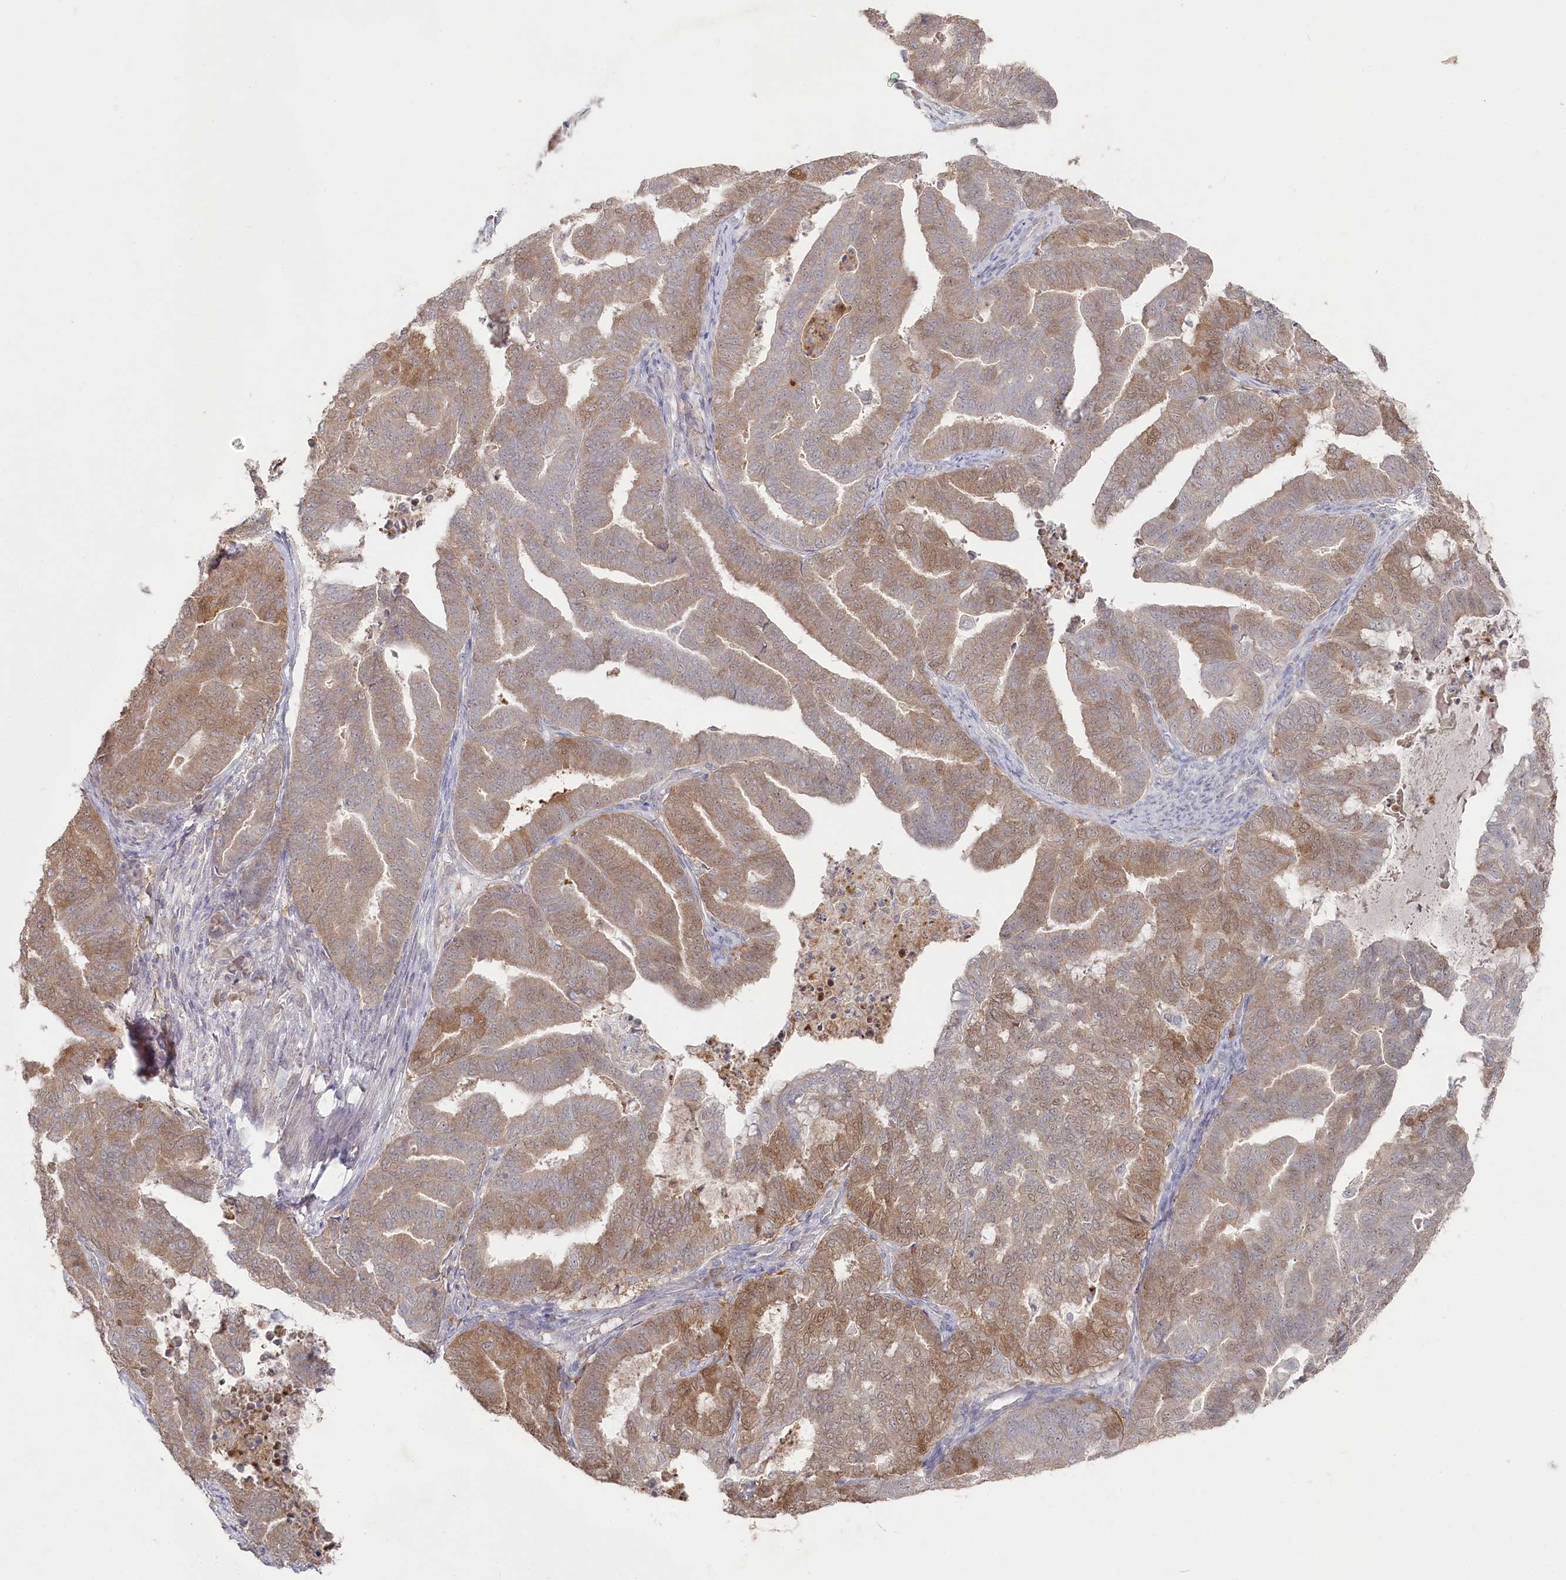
{"staining": {"intensity": "moderate", "quantity": "25%-75%", "location": "cytoplasmic/membranous,nuclear"}, "tissue": "endometrial cancer", "cell_type": "Tumor cells", "image_type": "cancer", "snomed": [{"axis": "morphology", "description": "Adenocarcinoma, NOS"}, {"axis": "topography", "description": "Endometrium"}], "caption": "Immunohistochemical staining of endometrial cancer (adenocarcinoma) exhibits moderate cytoplasmic/membranous and nuclear protein positivity in approximately 25%-75% of tumor cells.", "gene": "TGFBRAP1", "patient": {"sex": "female", "age": 79}}